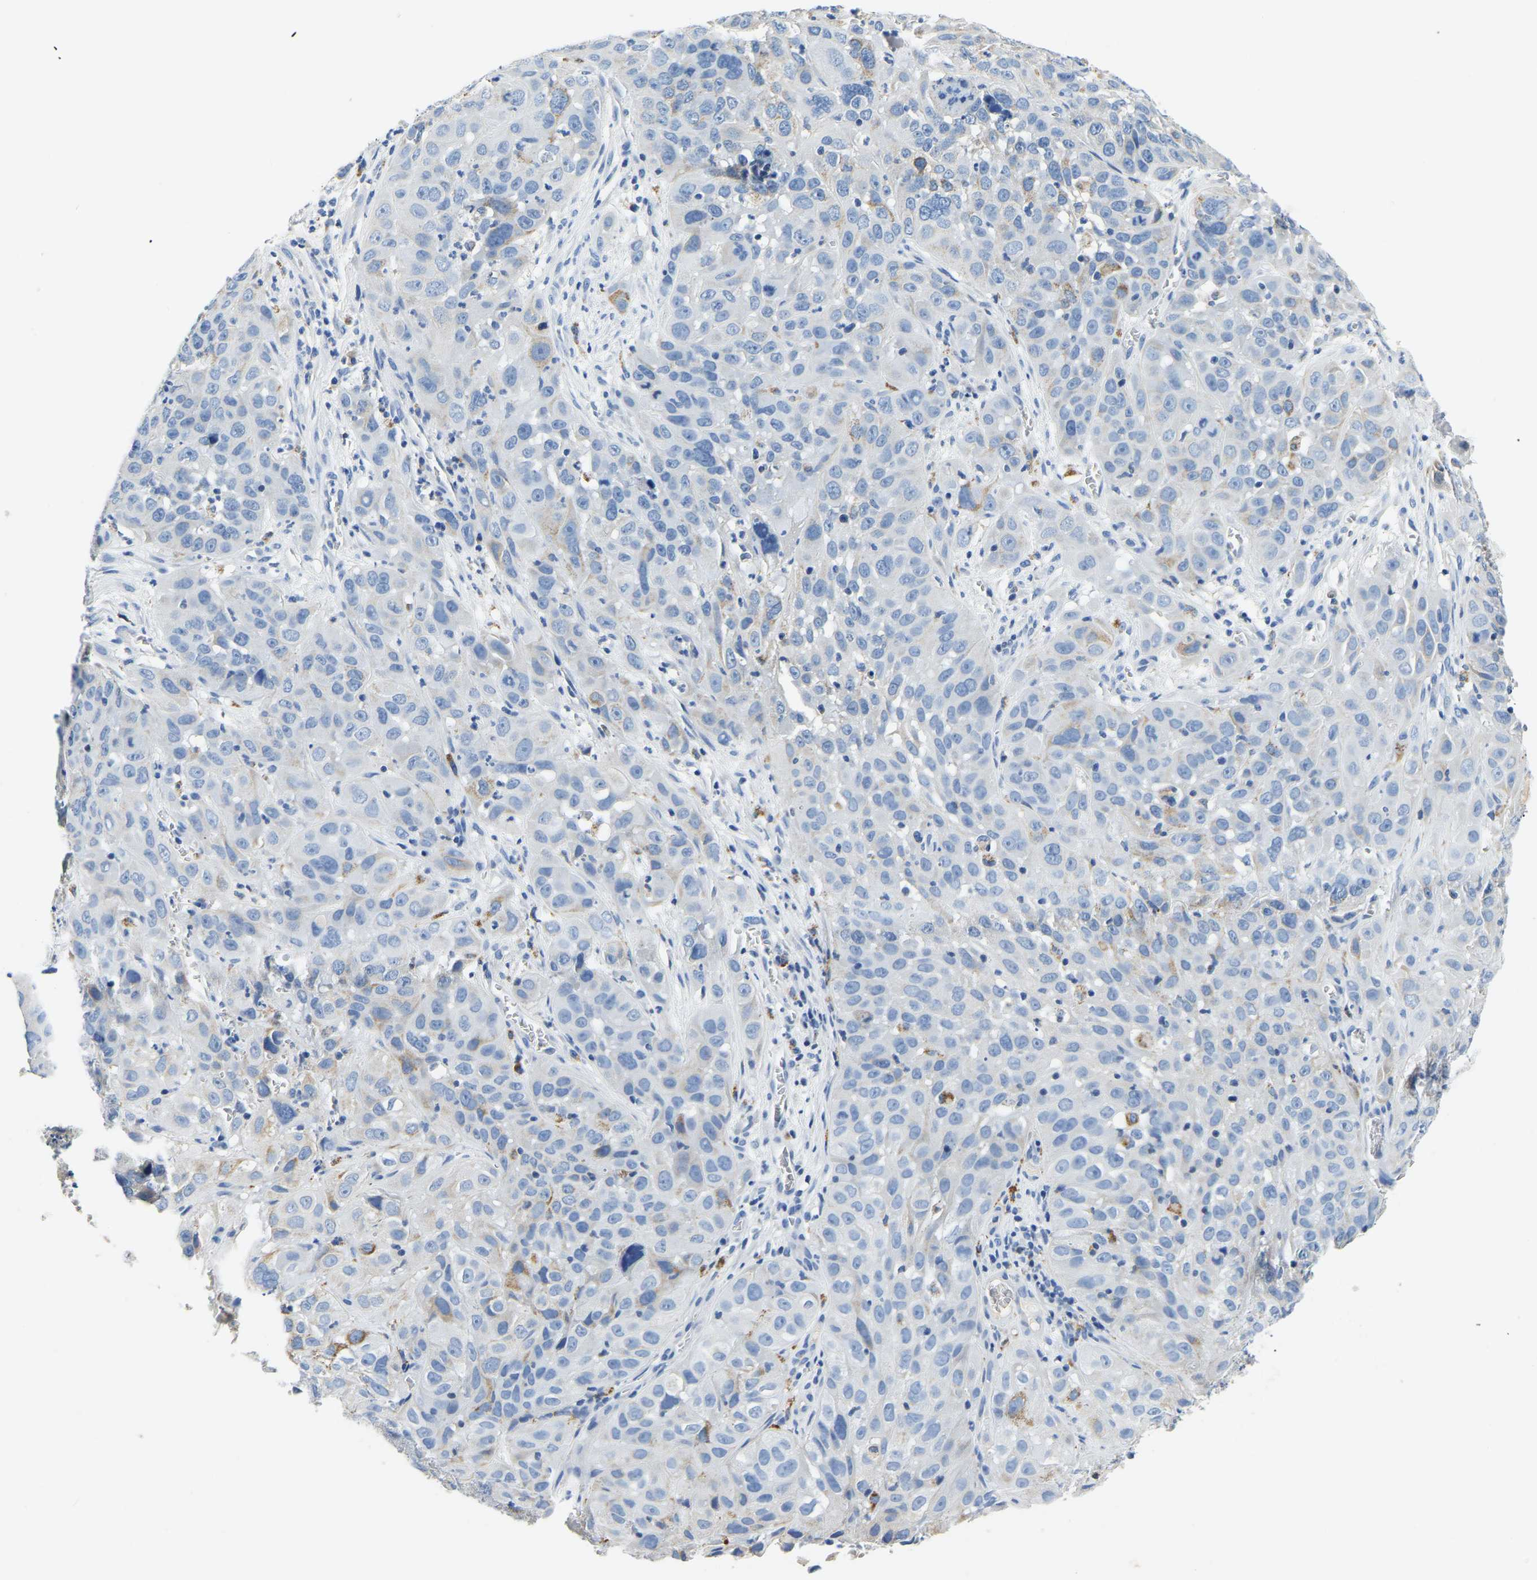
{"staining": {"intensity": "moderate", "quantity": "<25%", "location": "cytoplasmic/membranous"}, "tissue": "cervical cancer", "cell_type": "Tumor cells", "image_type": "cancer", "snomed": [{"axis": "morphology", "description": "Squamous cell carcinoma, NOS"}, {"axis": "topography", "description": "Cervix"}], "caption": "Human cervical cancer stained with a protein marker displays moderate staining in tumor cells.", "gene": "PCK2", "patient": {"sex": "female", "age": 32}}